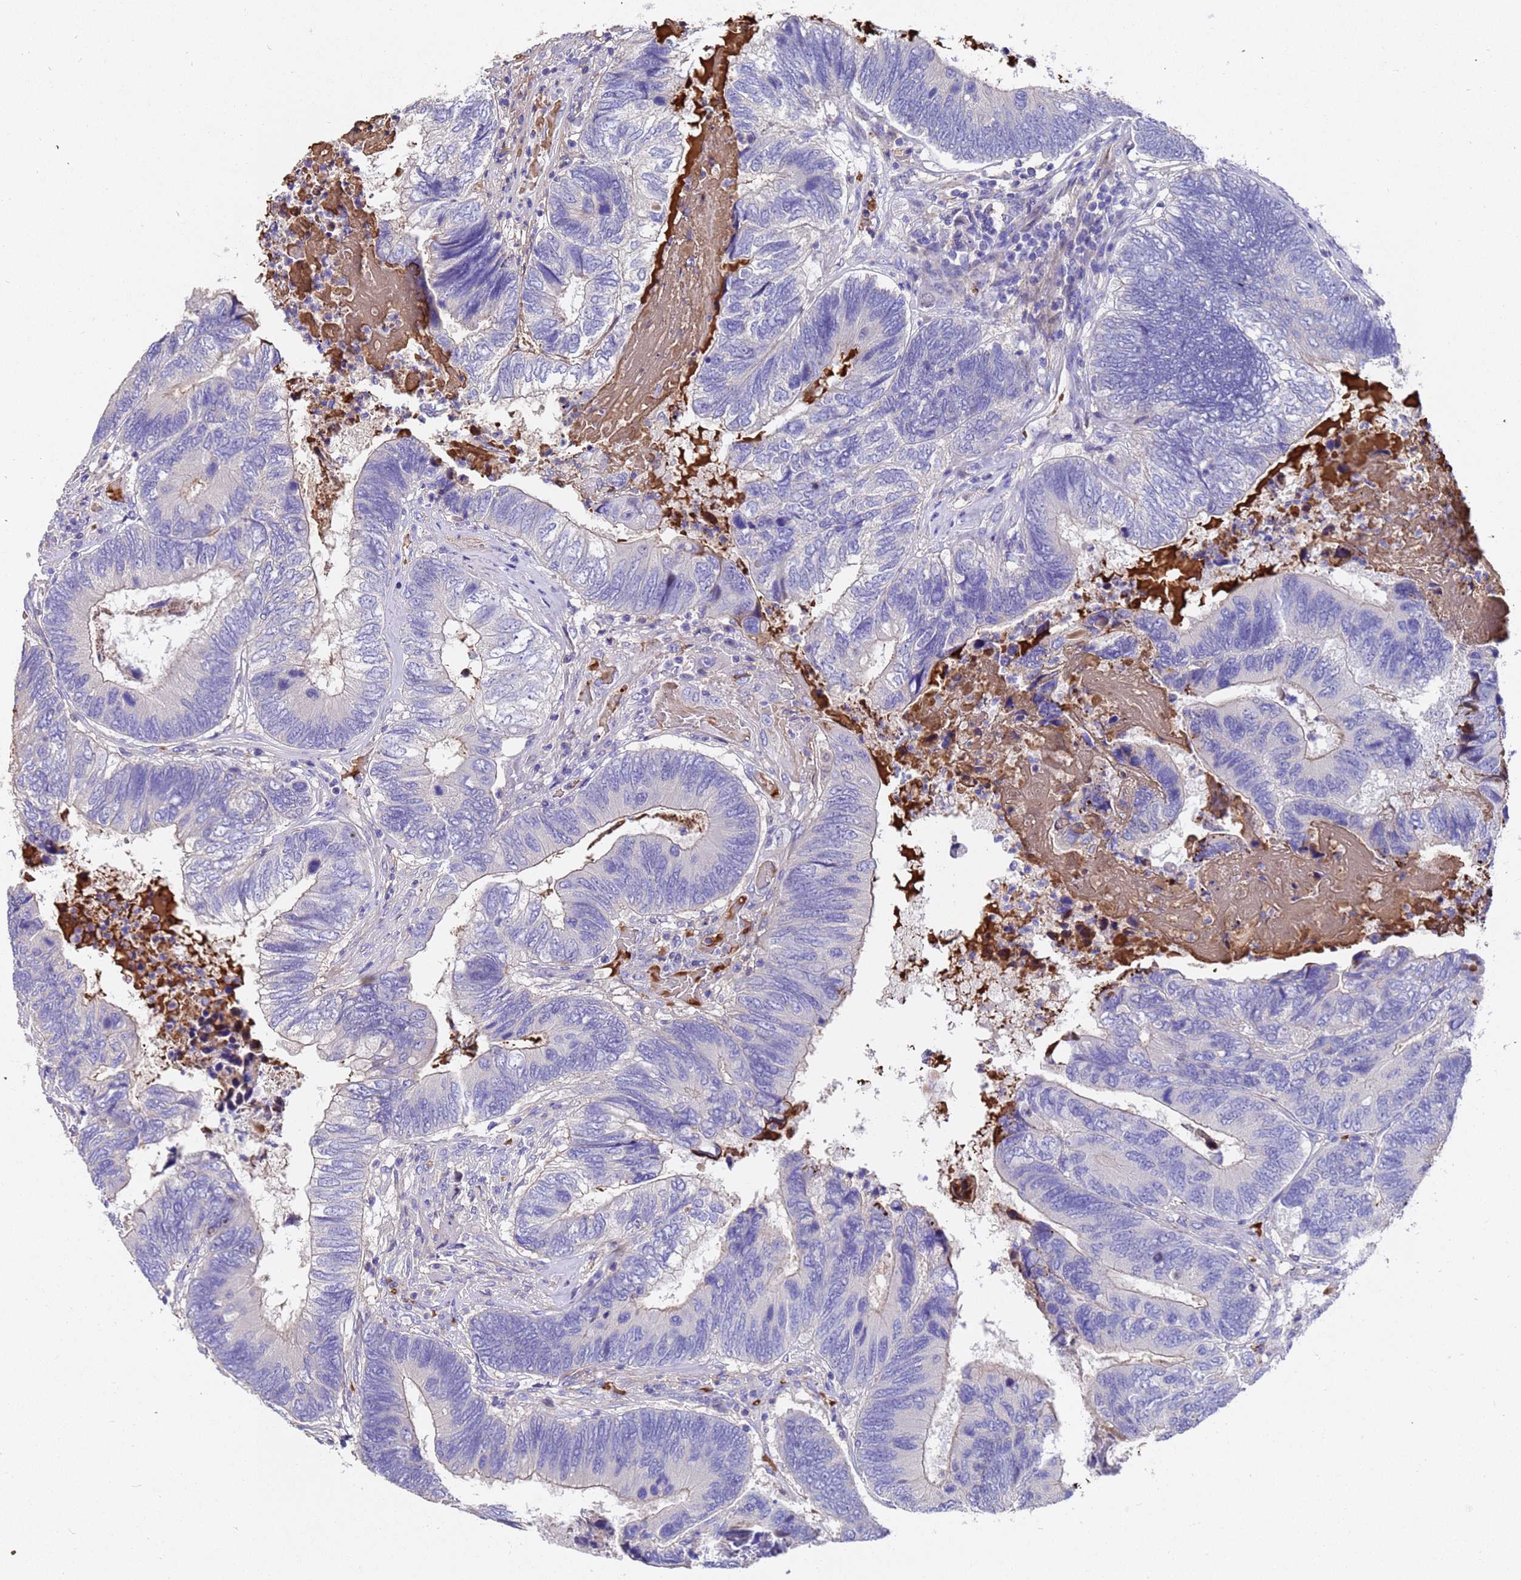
{"staining": {"intensity": "negative", "quantity": "none", "location": "none"}, "tissue": "colorectal cancer", "cell_type": "Tumor cells", "image_type": "cancer", "snomed": [{"axis": "morphology", "description": "Adenocarcinoma, NOS"}, {"axis": "topography", "description": "Colon"}], "caption": "IHC of colorectal adenocarcinoma exhibits no positivity in tumor cells.", "gene": "ELP6", "patient": {"sex": "female", "age": 67}}